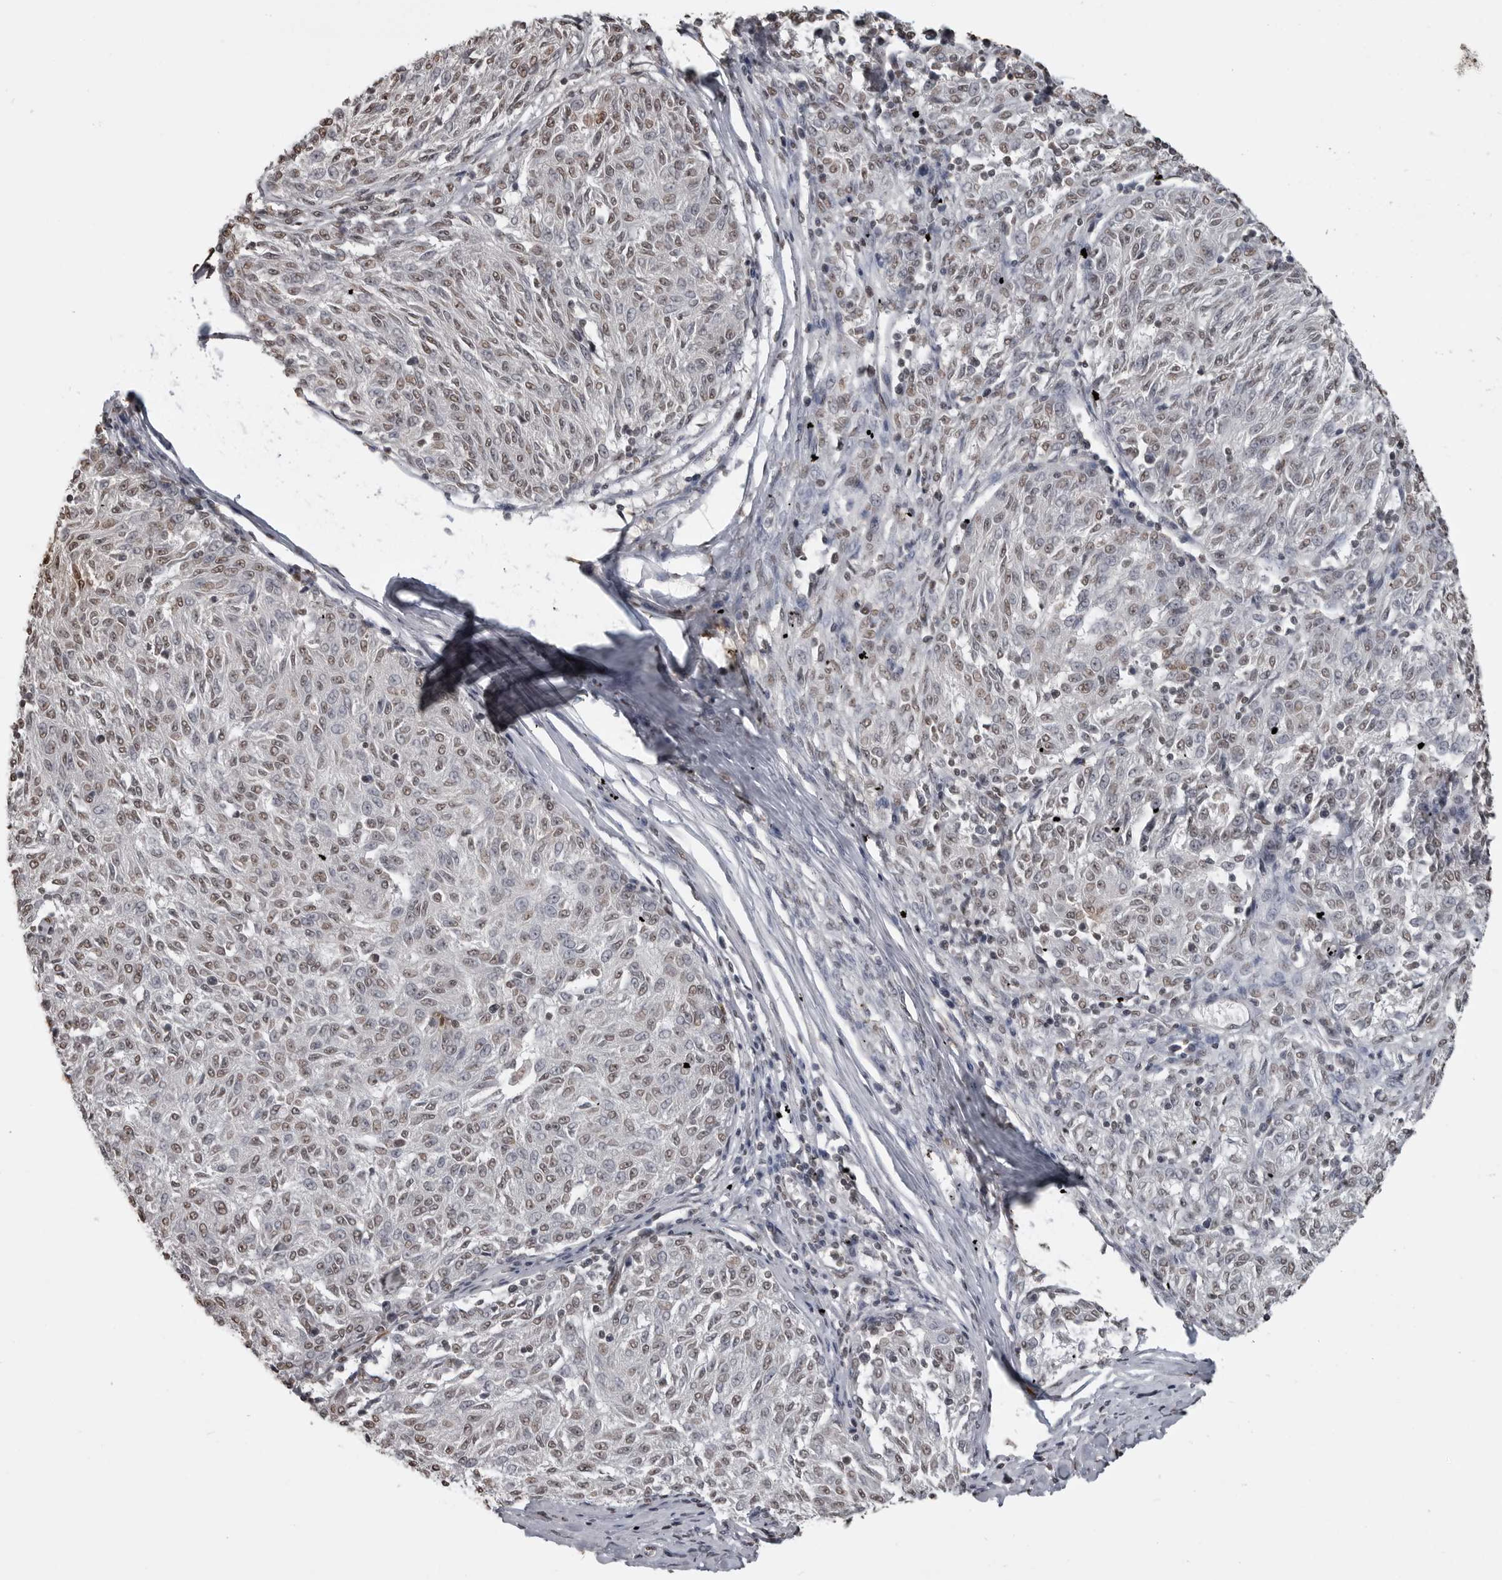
{"staining": {"intensity": "weak", "quantity": ">75%", "location": "nuclear"}, "tissue": "melanoma", "cell_type": "Tumor cells", "image_type": "cancer", "snomed": [{"axis": "morphology", "description": "Malignant melanoma, NOS"}, {"axis": "topography", "description": "Skin"}], "caption": "A micrograph showing weak nuclear positivity in about >75% of tumor cells in melanoma, as visualized by brown immunohistochemical staining.", "gene": "SMAD2", "patient": {"sex": "female", "age": 72}}